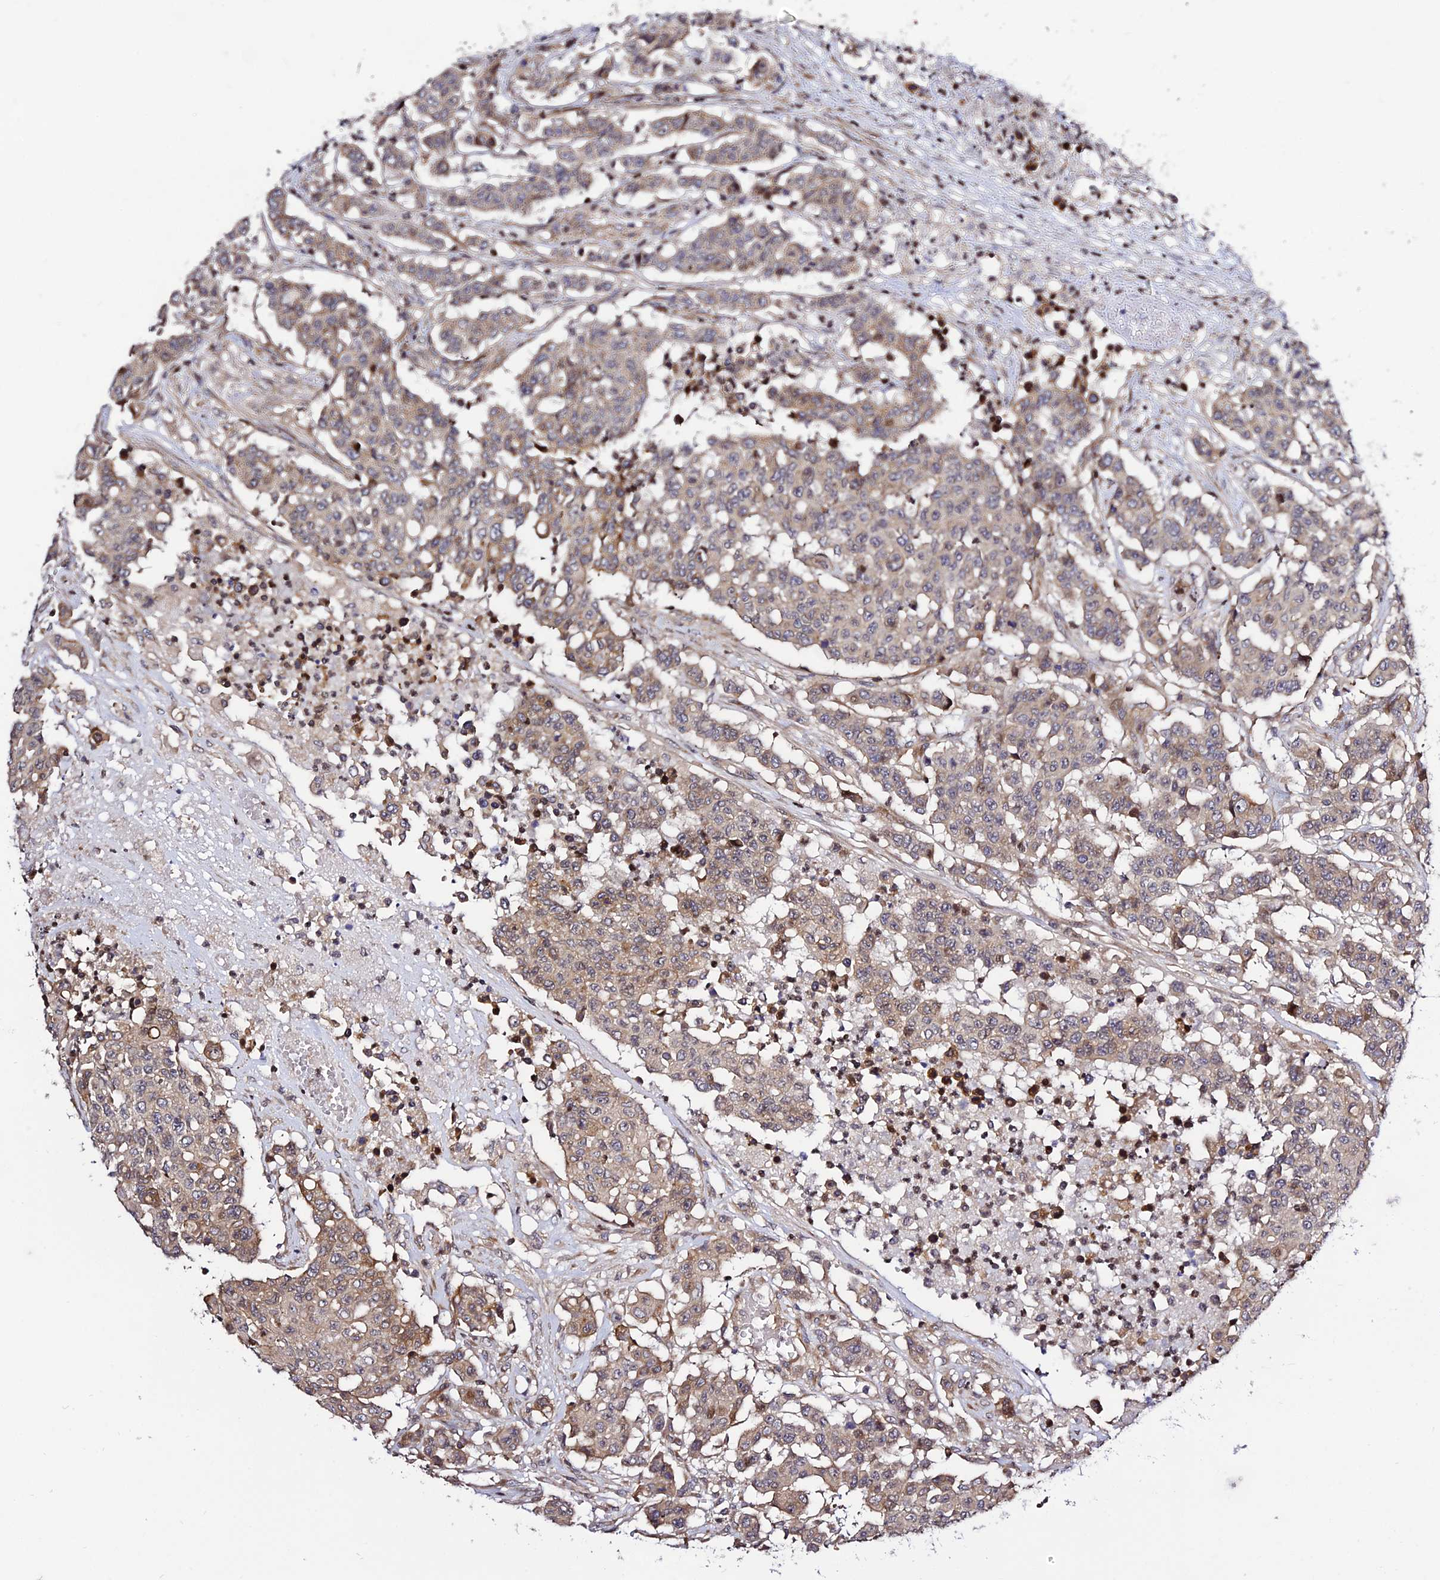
{"staining": {"intensity": "moderate", "quantity": ">75%", "location": "cytoplasmic/membranous"}, "tissue": "colorectal cancer", "cell_type": "Tumor cells", "image_type": "cancer", "snomed": [{"axis": "morphology", "description": "Adenocarcinoma, NOS"}, {"axis": "topography", "description": "Colon"}], "caption": "Adenocarcinoma (colorectal) was stained to show a protein in brown. There is medium levels of moderate cytoplasmic/membranous expression in about >75% of tumor cells.", "gene": "SMG6", "patient": {"sex": "male", "age": 51}}